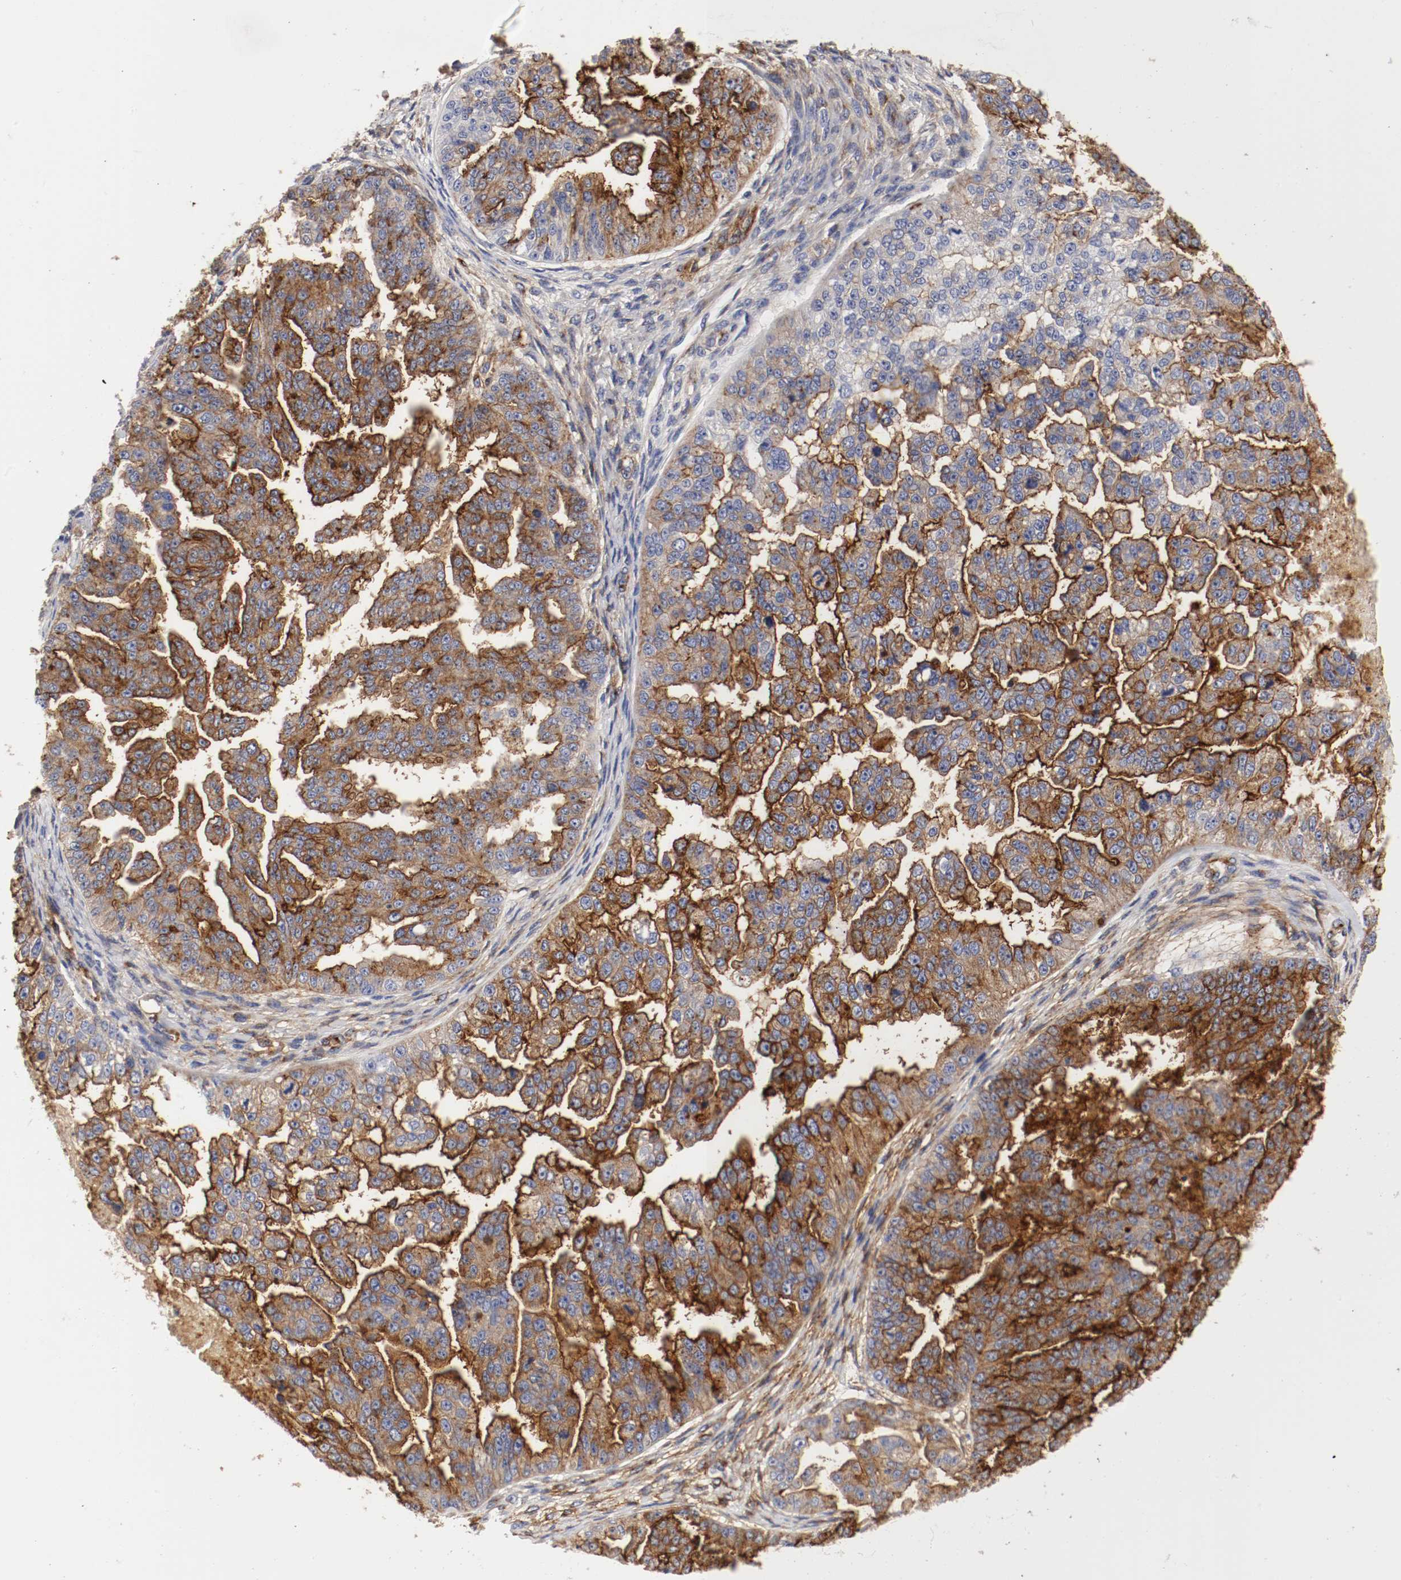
{"staining": {"intensity": "strong", "quantity": ">75%", "location": "cytoplasmic/membranous"}, "tissue": "ovarian cancer", "cell_type": "Tumor cells", "image_type": "cancer", "snomed": [{"axis": "morphology", "description": "Cystadenocarcinoma, serous, NOS"}, {"axis": "topography", "description": "Ovary"}], "caption": "Tumor cells display high levels of strong cytoplasmic/membranous staining in about >75% of cells in ovarian cancer. (DAB = brown stain, brightfield microscopy at high magnification).", "gene": "IFITM1", "patient": {"sex": "female", "age": 58}}